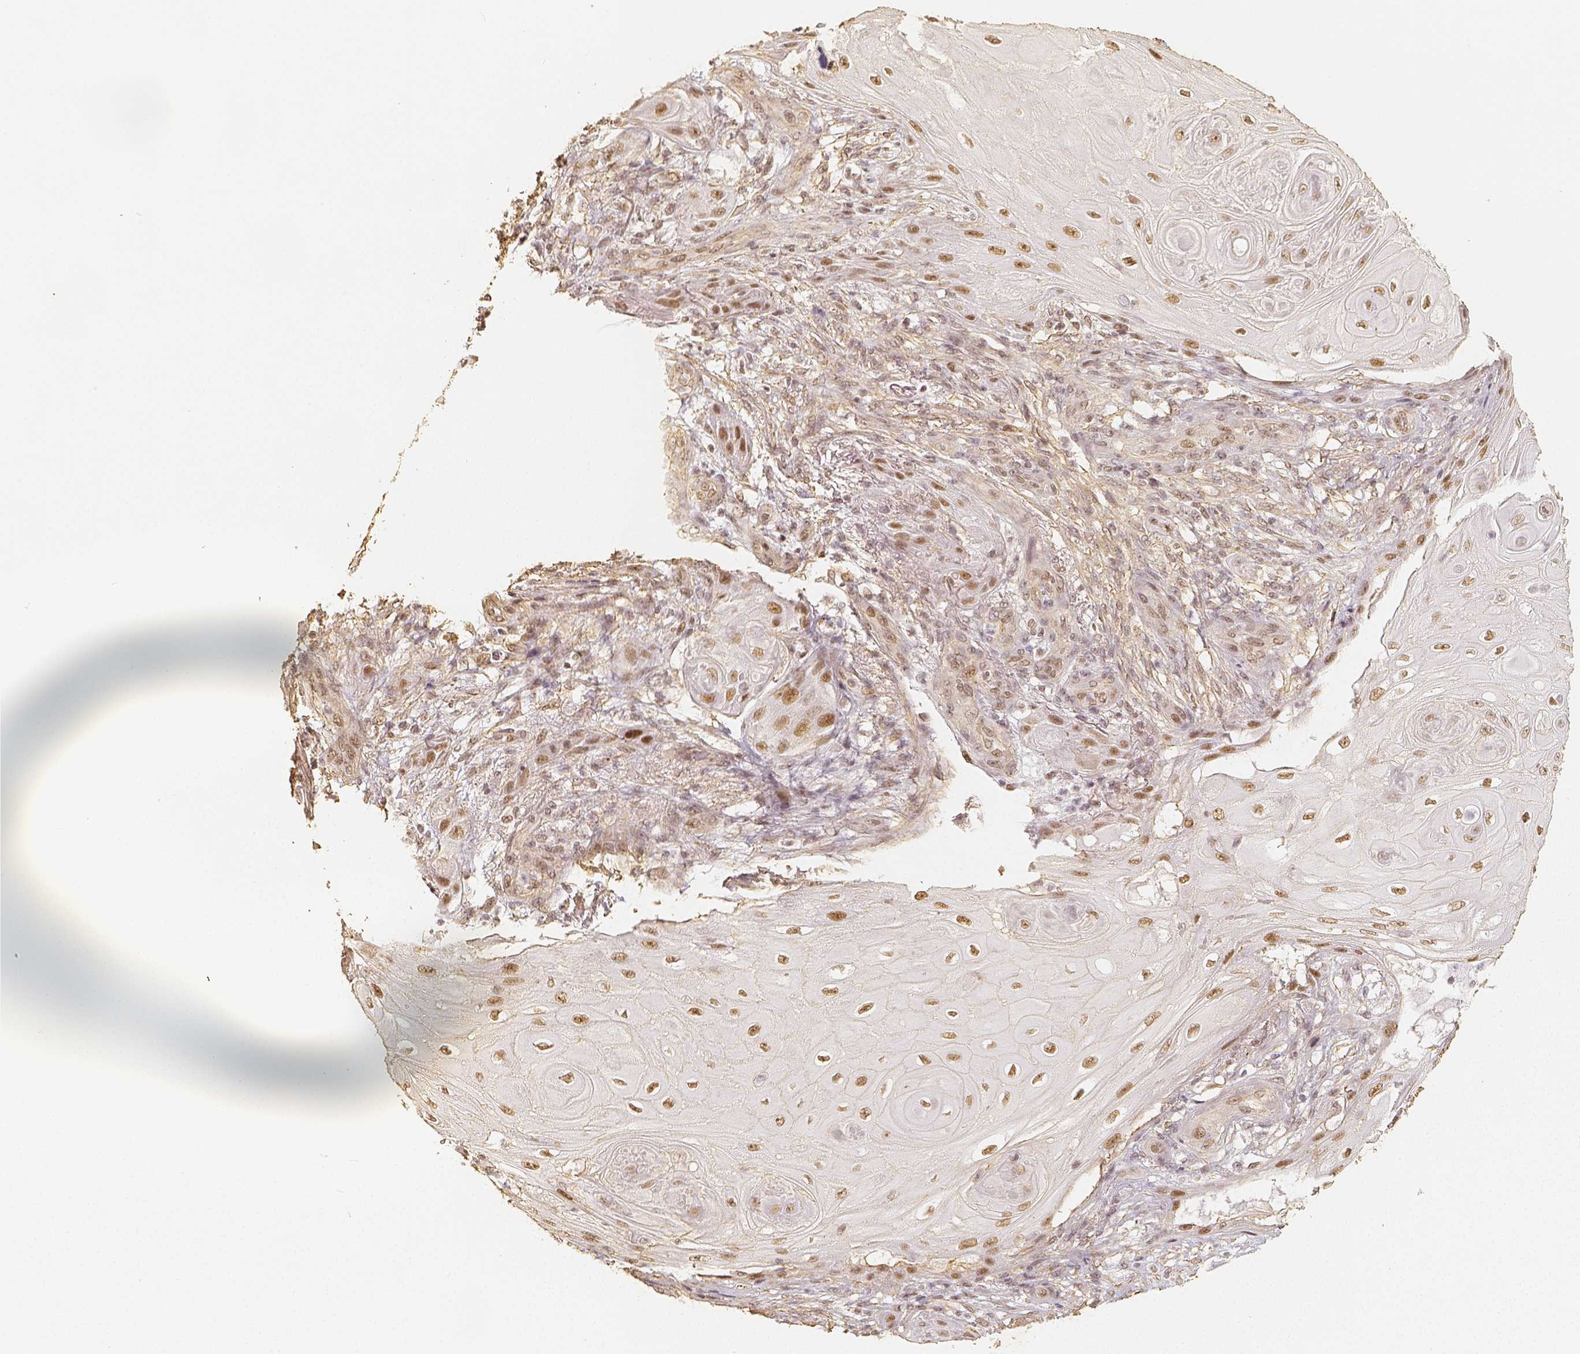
{"staining": {"intensity": "moderate", "quantity": ">75%", "location": "nuclear"}, "tissue": "skin cancer", "cell_type": "Tumor cells", "image_type": "cancer", "snomed": [{"axis": "morphology", "description": "Squamous cell carcinoma, NOS"}, {"axis": "topography", "description": "Skin"}], "caption": "Brown immunohistochemical staining in skin squamous cell carcinoma demonstrates moderate nuclear expression in about >75% of tumor cells. The protein of interest is shown in brown color, while the nuclei are stained blue.", "gene": "HDAC1", "patient": {"sex": "male", "age": 62}}